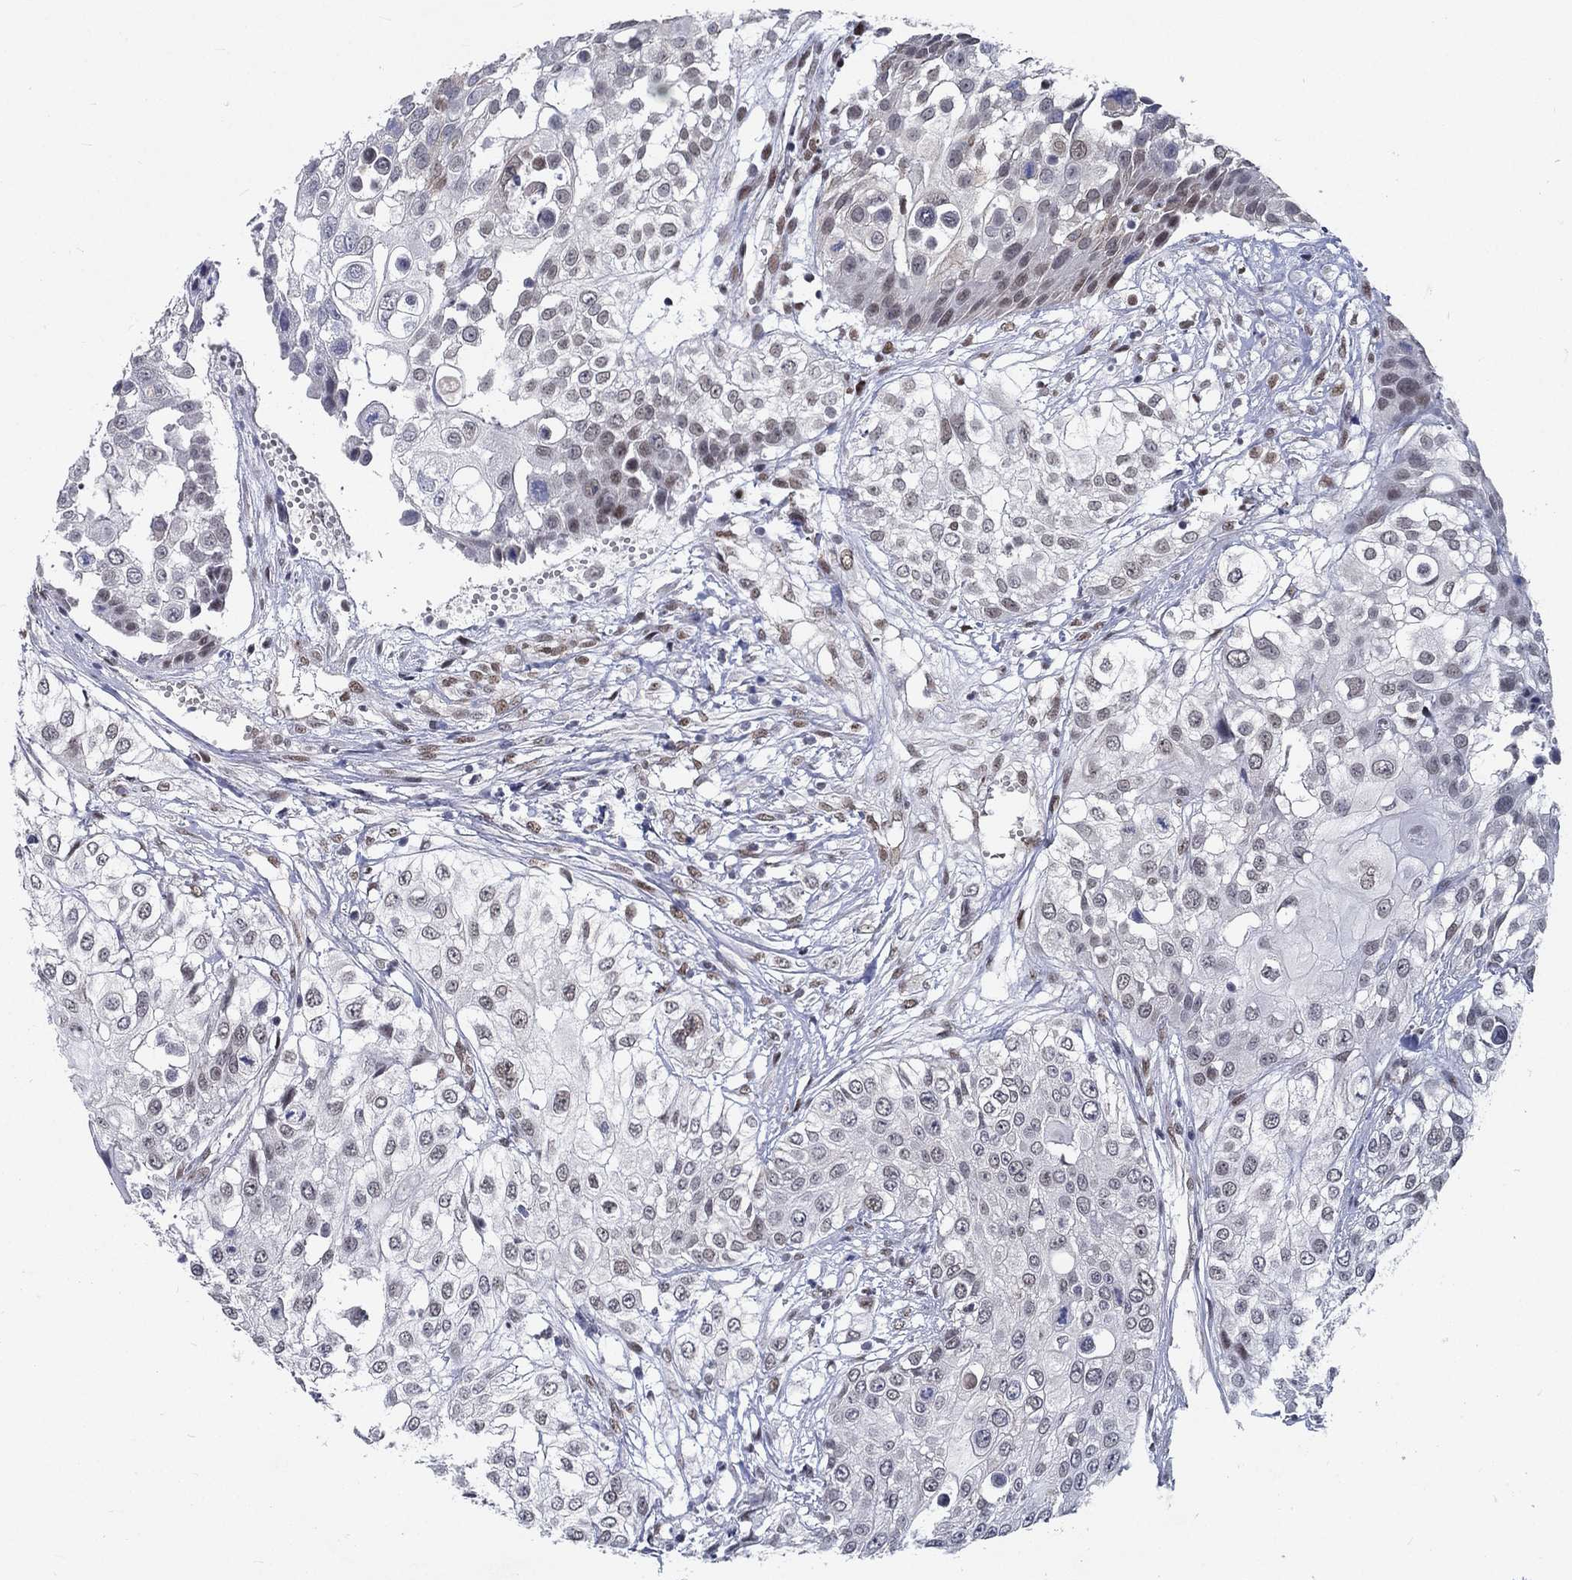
{"staining": {"intensity": "negative", "quantity": "none", "location": "none"}, "tissue": "urothelial cancer", "cell_type": "Tumor cells", "image_type": "cancer", "snomed": [{"axis": "morphology", "description": "Urothelial carcinoma, High grade"}, {"axis": "topography", "description": "Urinary bladder"}], "caption": "Tumor cells show no significant positivity in urothelial carcinoma (high-grade).", "gene": "ZBED1", "patient": {"sex": "female", "age": 79}}